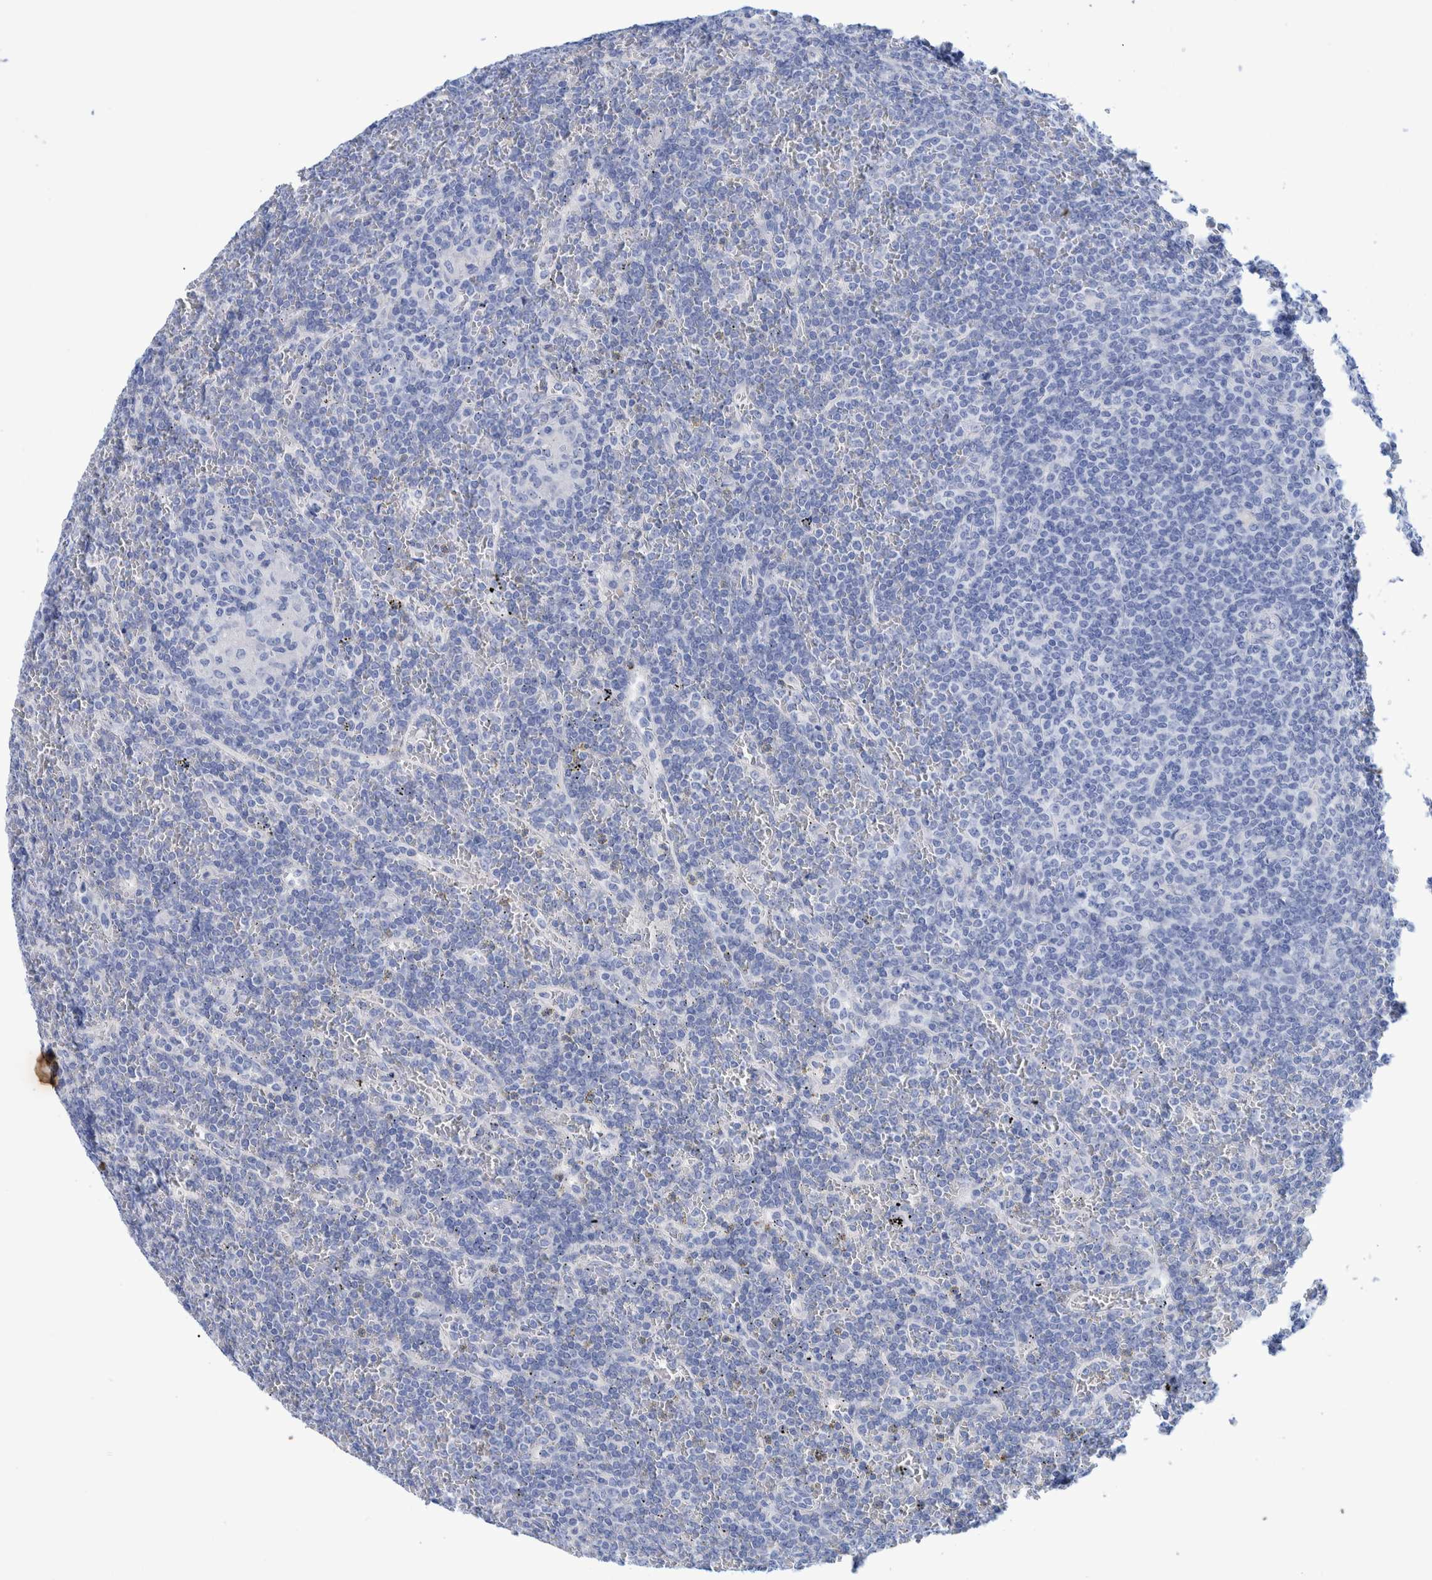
{"staining": {"intensity": "negative", "quantity": "none", "location": "none"}, "tissue": "lymphoma", "cell_type": "Tumor cells", "image_type": "cancer", "snomed": [{"axis": "morphology", "description": "Malignant lymphoma, non-Hodgkin's type, Low grade"}, {"axis": "topography", "description": "Spleen"}], "caption": "Protein analysis of low-grade malignant lymphoma, non-Hodgkin's type demonstrates no significant positivity in tumor cells.", "gene": "PERP", "patient": {"sex": "female", "age": 19}}